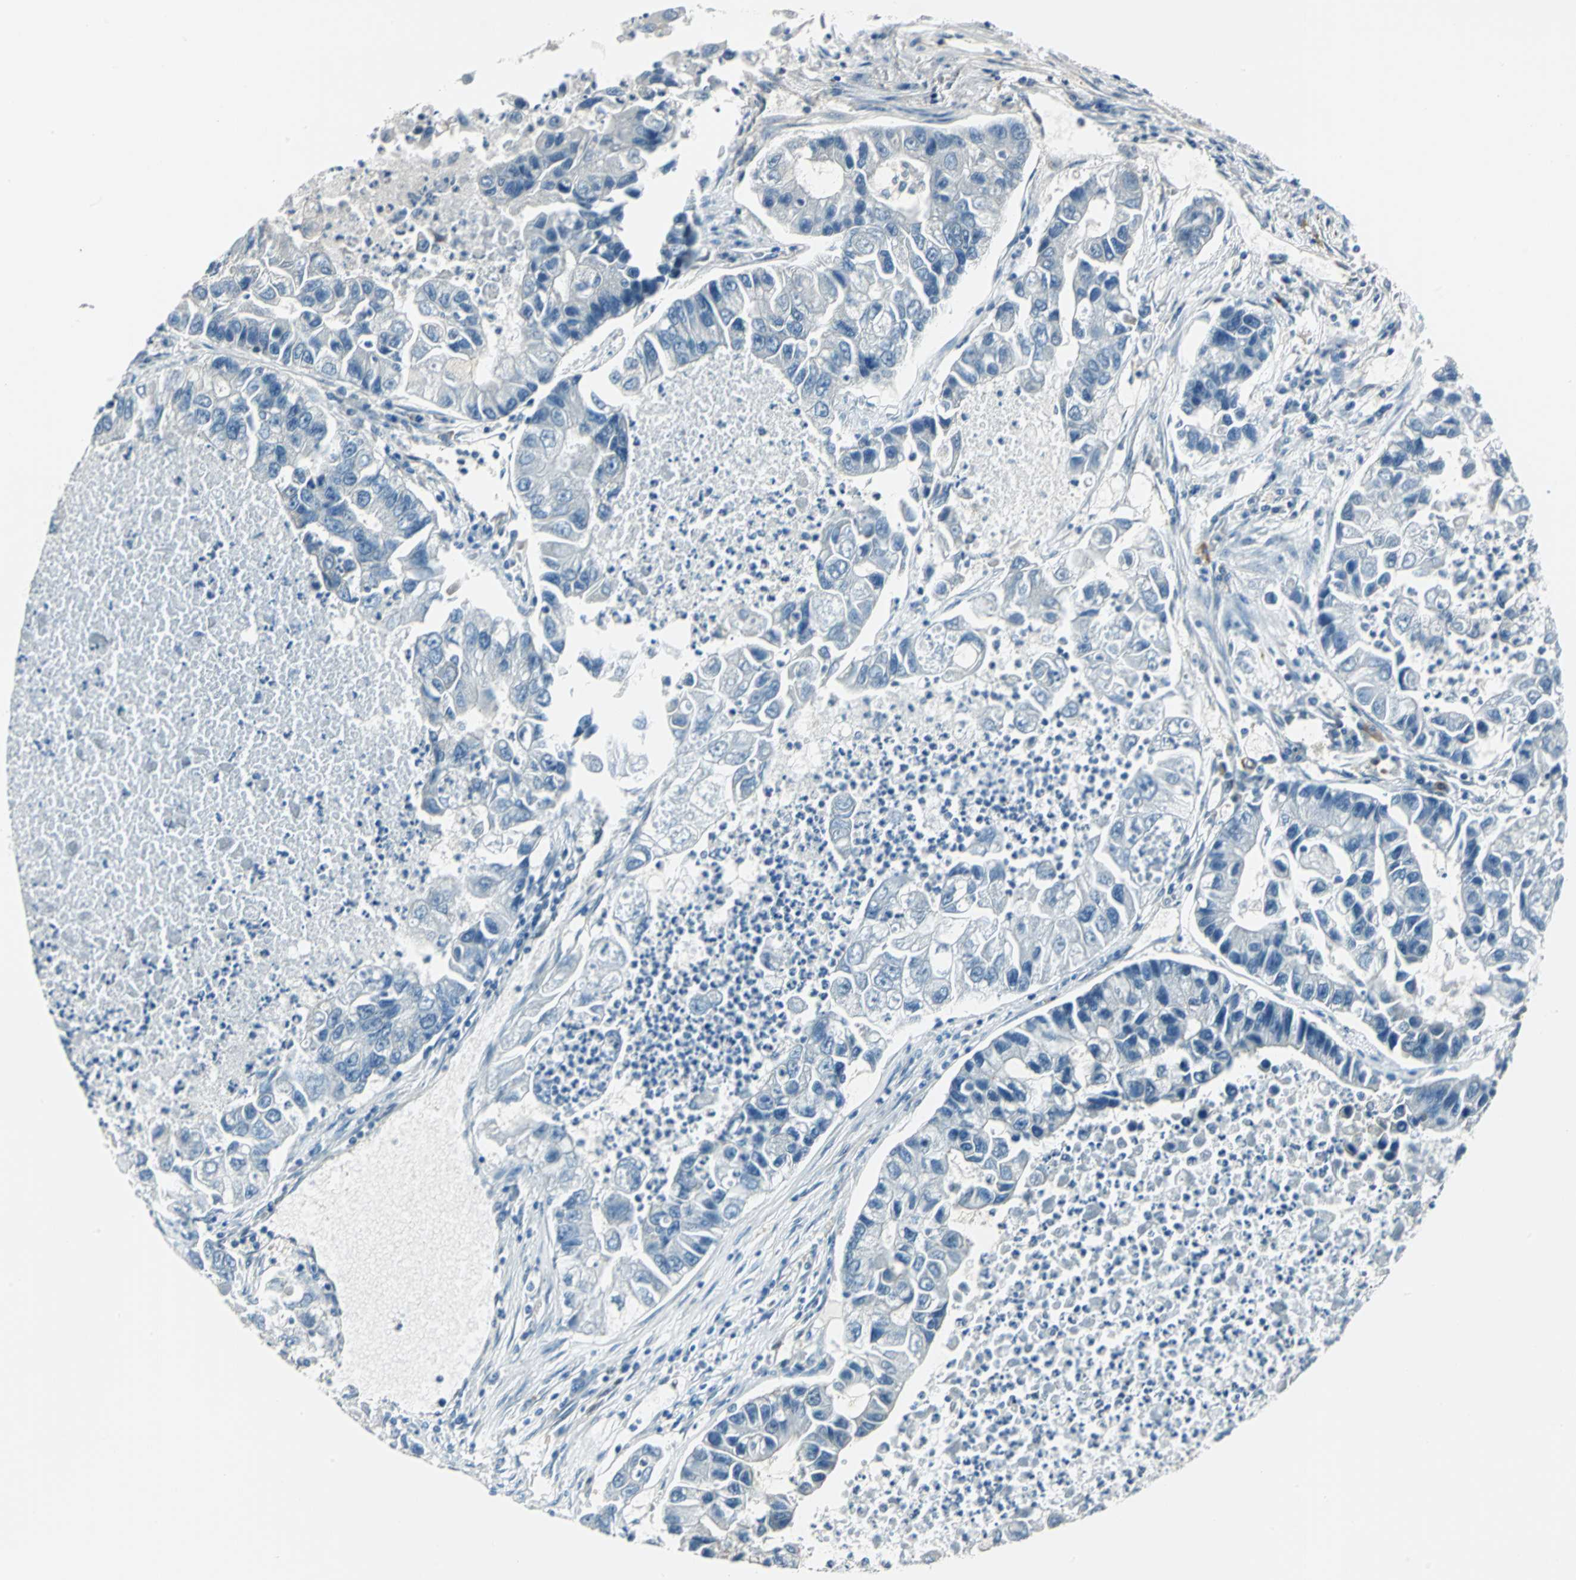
{"staining": {"intensity": "negative", "quantity": "none", "location": "none"}, "tissue": "lung cancer", "cell_type": "Tumor cells", "image_type": "cancer", "snomed": [{"axis": "morphology", "description": "Adenocarcinoma, NOS"}, {"axis": "topography", "description": "Lung"}], "caption": "High magnification brightfield microscopy of lung adenocarcinoma stained with DAB (3,3'-diaminobenzidine) (brown) and counterstained with hematoxylin (blue): tumor cells show no significant positivity.", "gene": "NFIA", "patient": {"sex": "female", "age": 51}}